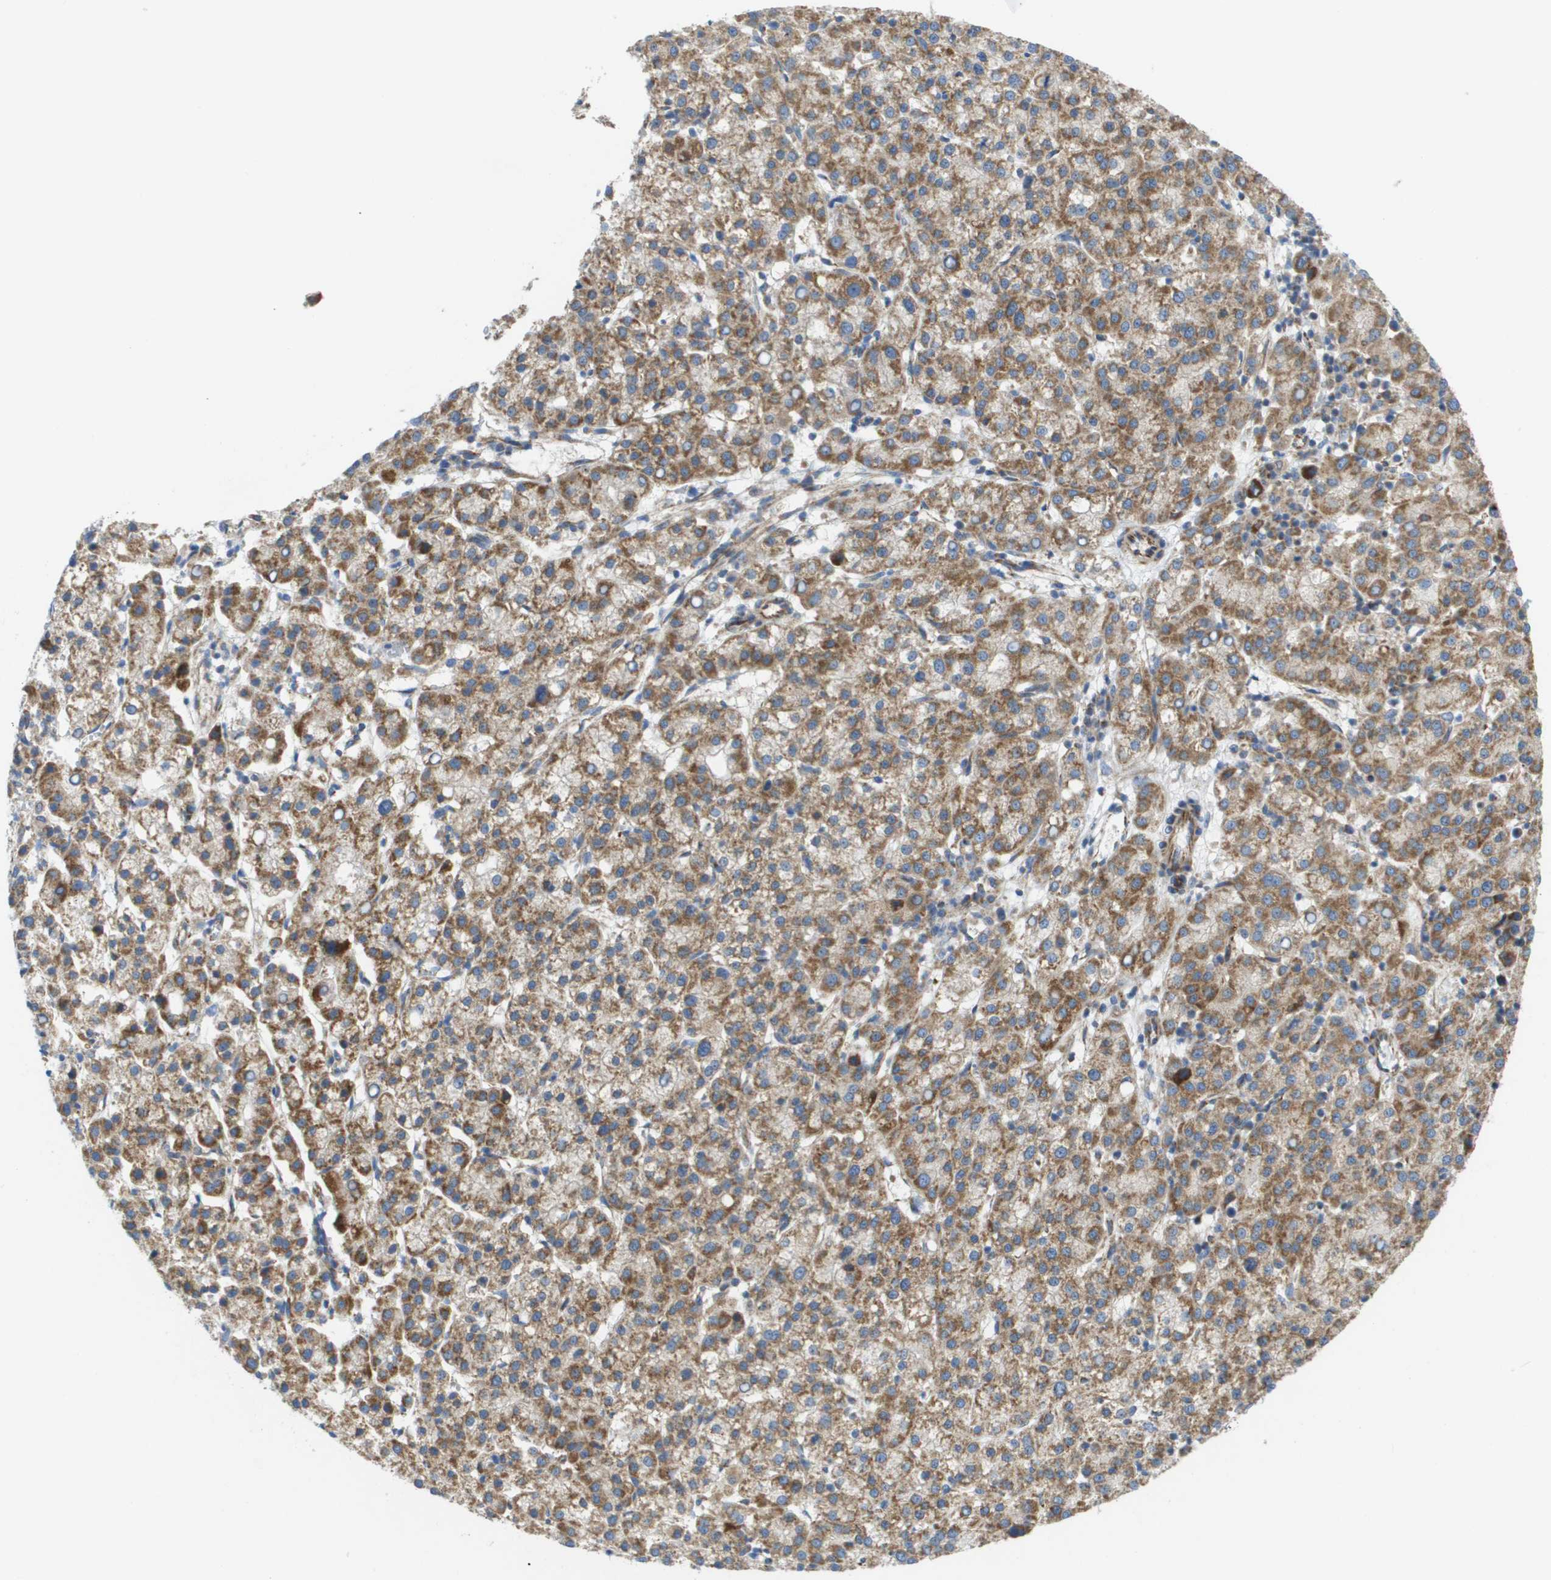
{"staining": {"intensity": "moderate", "quantity": ">75%", "location": "cytoplasmic/membranous"}, "tissue": "liver cancer", "cell_type": "Tumor cells", "image_type": "cancer", "snomed": [{"axis": "morphology", "description": "Carcinoma, Hepatocellular, NOS"}, {"axis": "topography", "description": "Liver"}], "caption": "IHC of human liver cancer reveals medium levels of moderate cytoplasmic/membranous expression in approximately >75% of tumor cells.", "gene": "FIS1", "patient": {"sex": "female", "age": 58}}